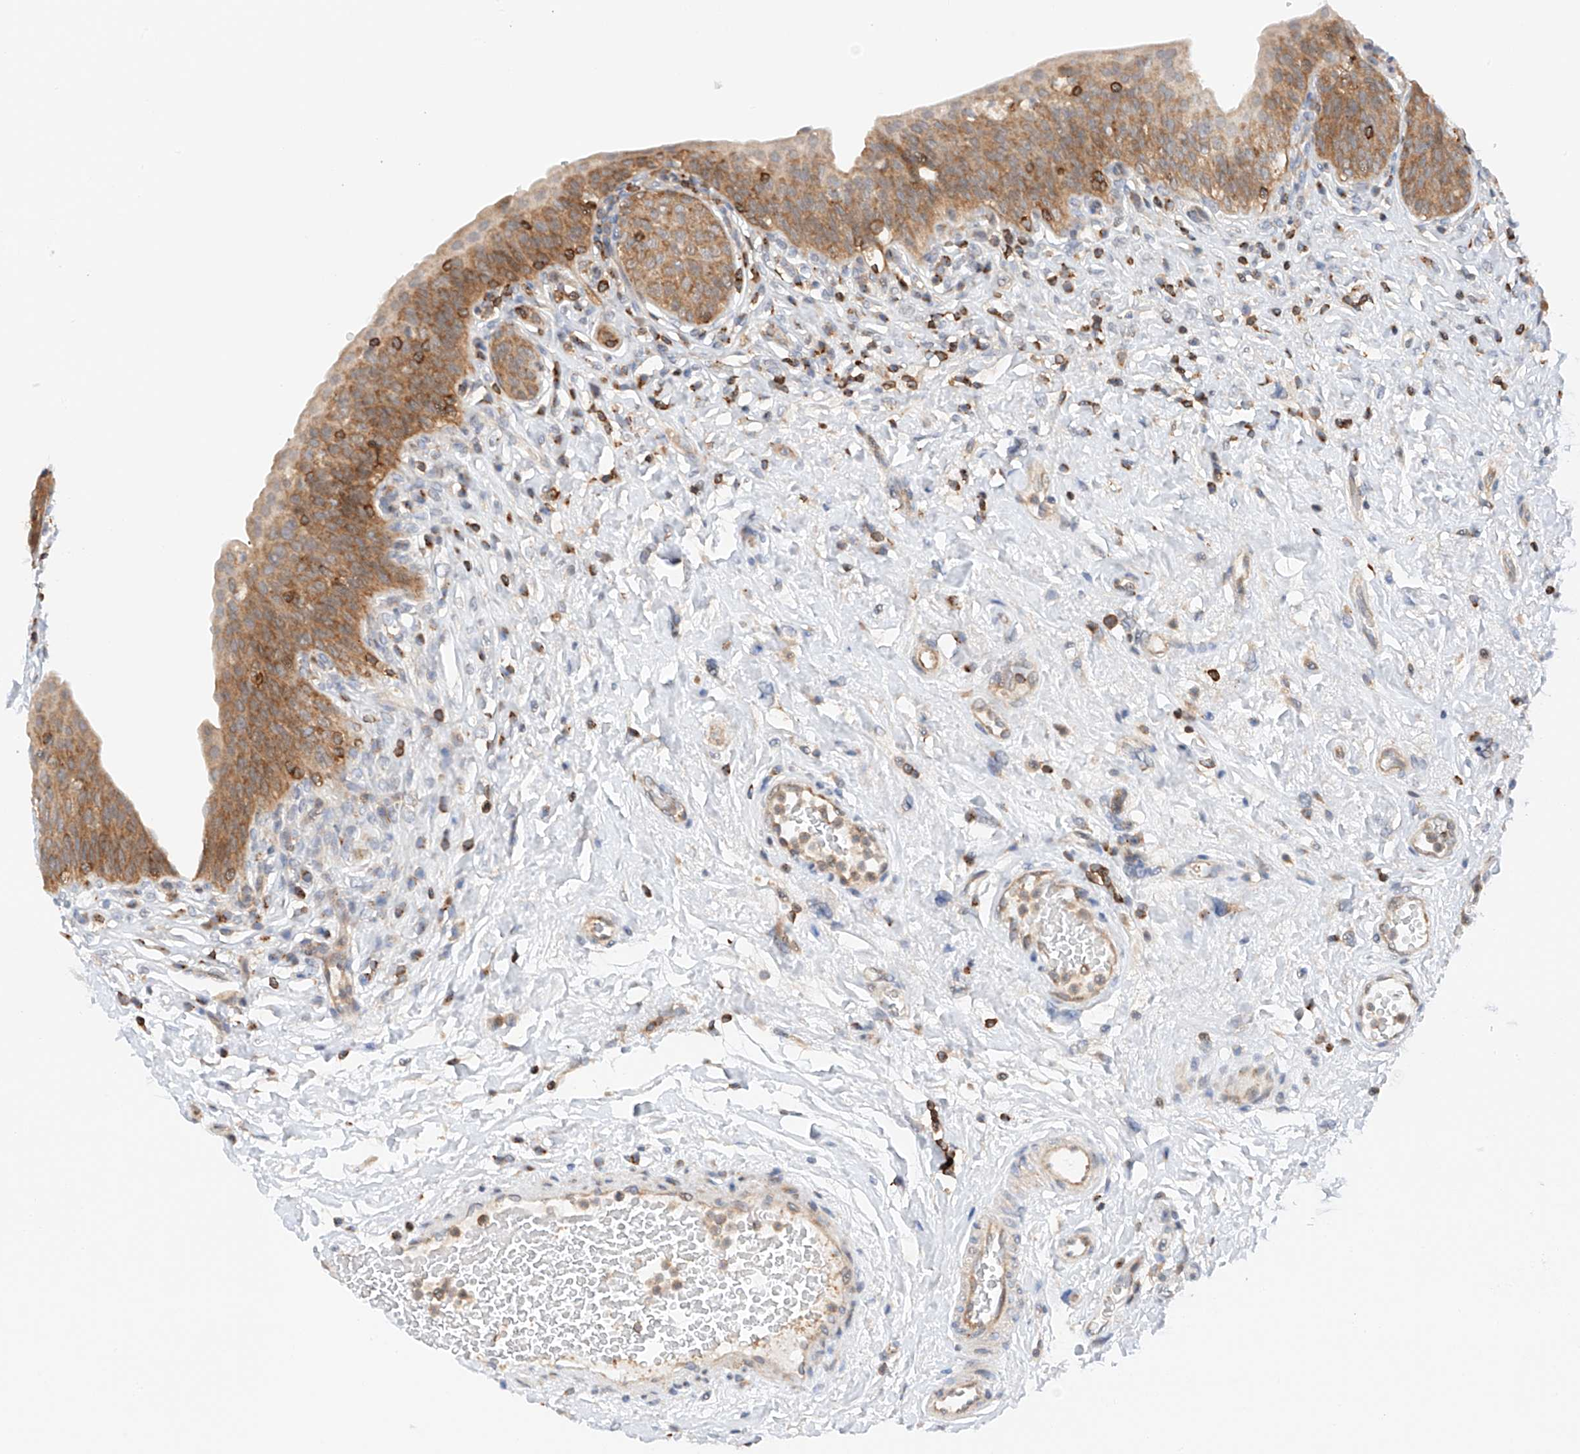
{"staining": {"intensity": "moderate", "quantity": ">75%", "location": "cytoplasmic/membranous"}, "tissue": "urinary bladder", "cell_type": "Urothelial cells", "image_type": "normal", "snomed": [{"axis": "morphology", "description": "Normal tissue, NOS"}, {"axis": "topography", "description": "Urinary bladder"}], "caption": "Urinary bladder stained with DAB (3,3'-diaminobenzidine) IHC displays medium levels of moderate cytoplasmic/membranous positivity in about >75% of urothelial cells. (DAB IHC, brown staining for protein, blue staining for nuclei).", "gene": "MFN2", "patient": {"sex": "male", "age": 83}}